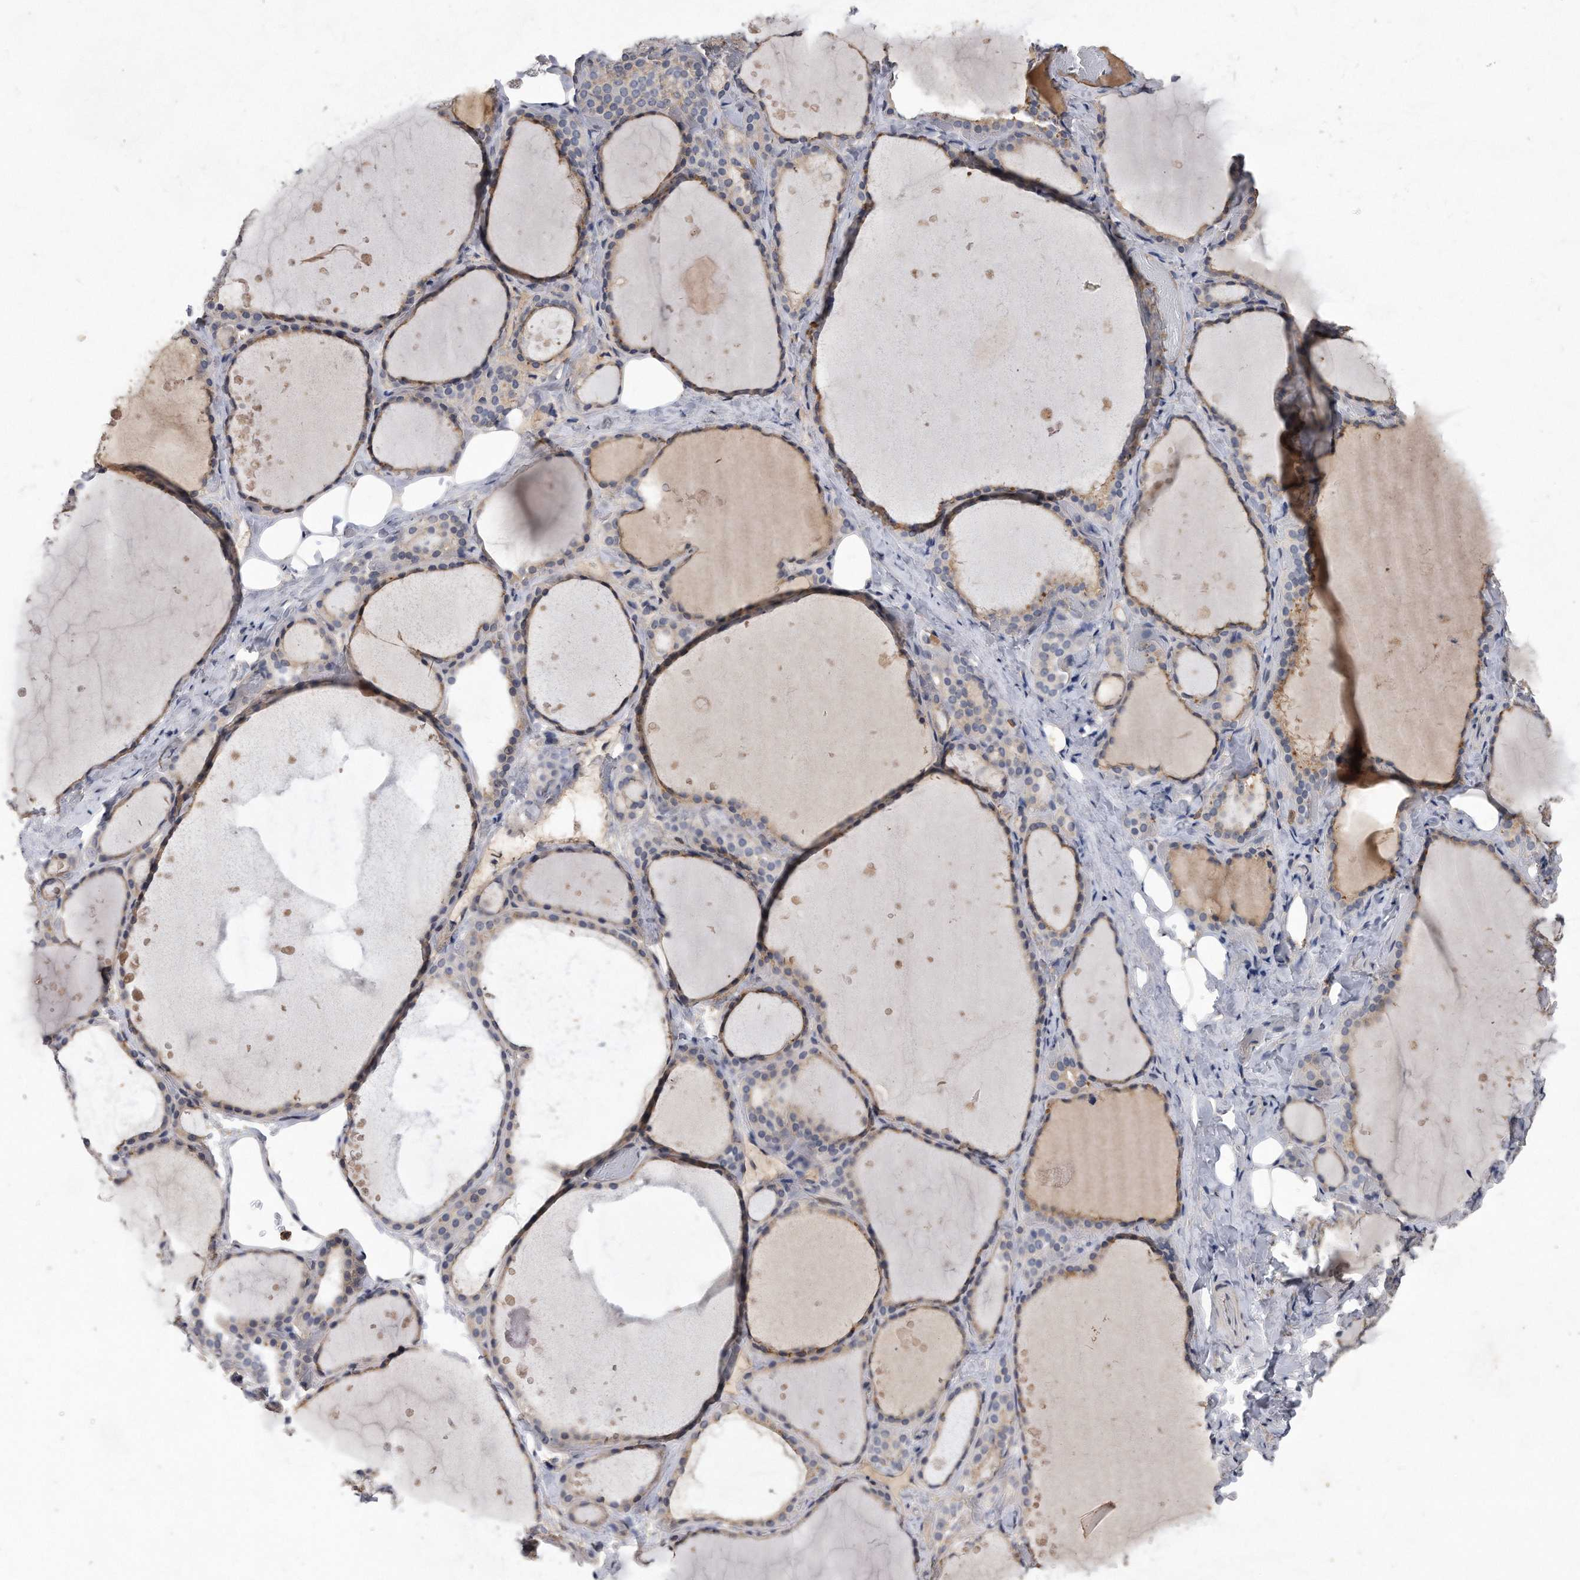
{"staining": {"intensity": "weak", "quantity": ">75%", "location": "cytoplasmic/membranous"}, "tissue": "thyroid gland", "cell_type": "Glandular cells", "image_type": "normal", "snomed": [{"axis": "morphology", "description": "Normal tissue, NOS"}, {"axis": "topography", "description": "Thyroid gland"}], "caption": "The image demonstrates immunohistochemical staining of benign thyroid gland. There is weak cytoplasmic/membranous staining is identified in approximately >75% of glandular cells.", "gene": "HOMER3", "patient": {"sex": "female", "age": 44}}